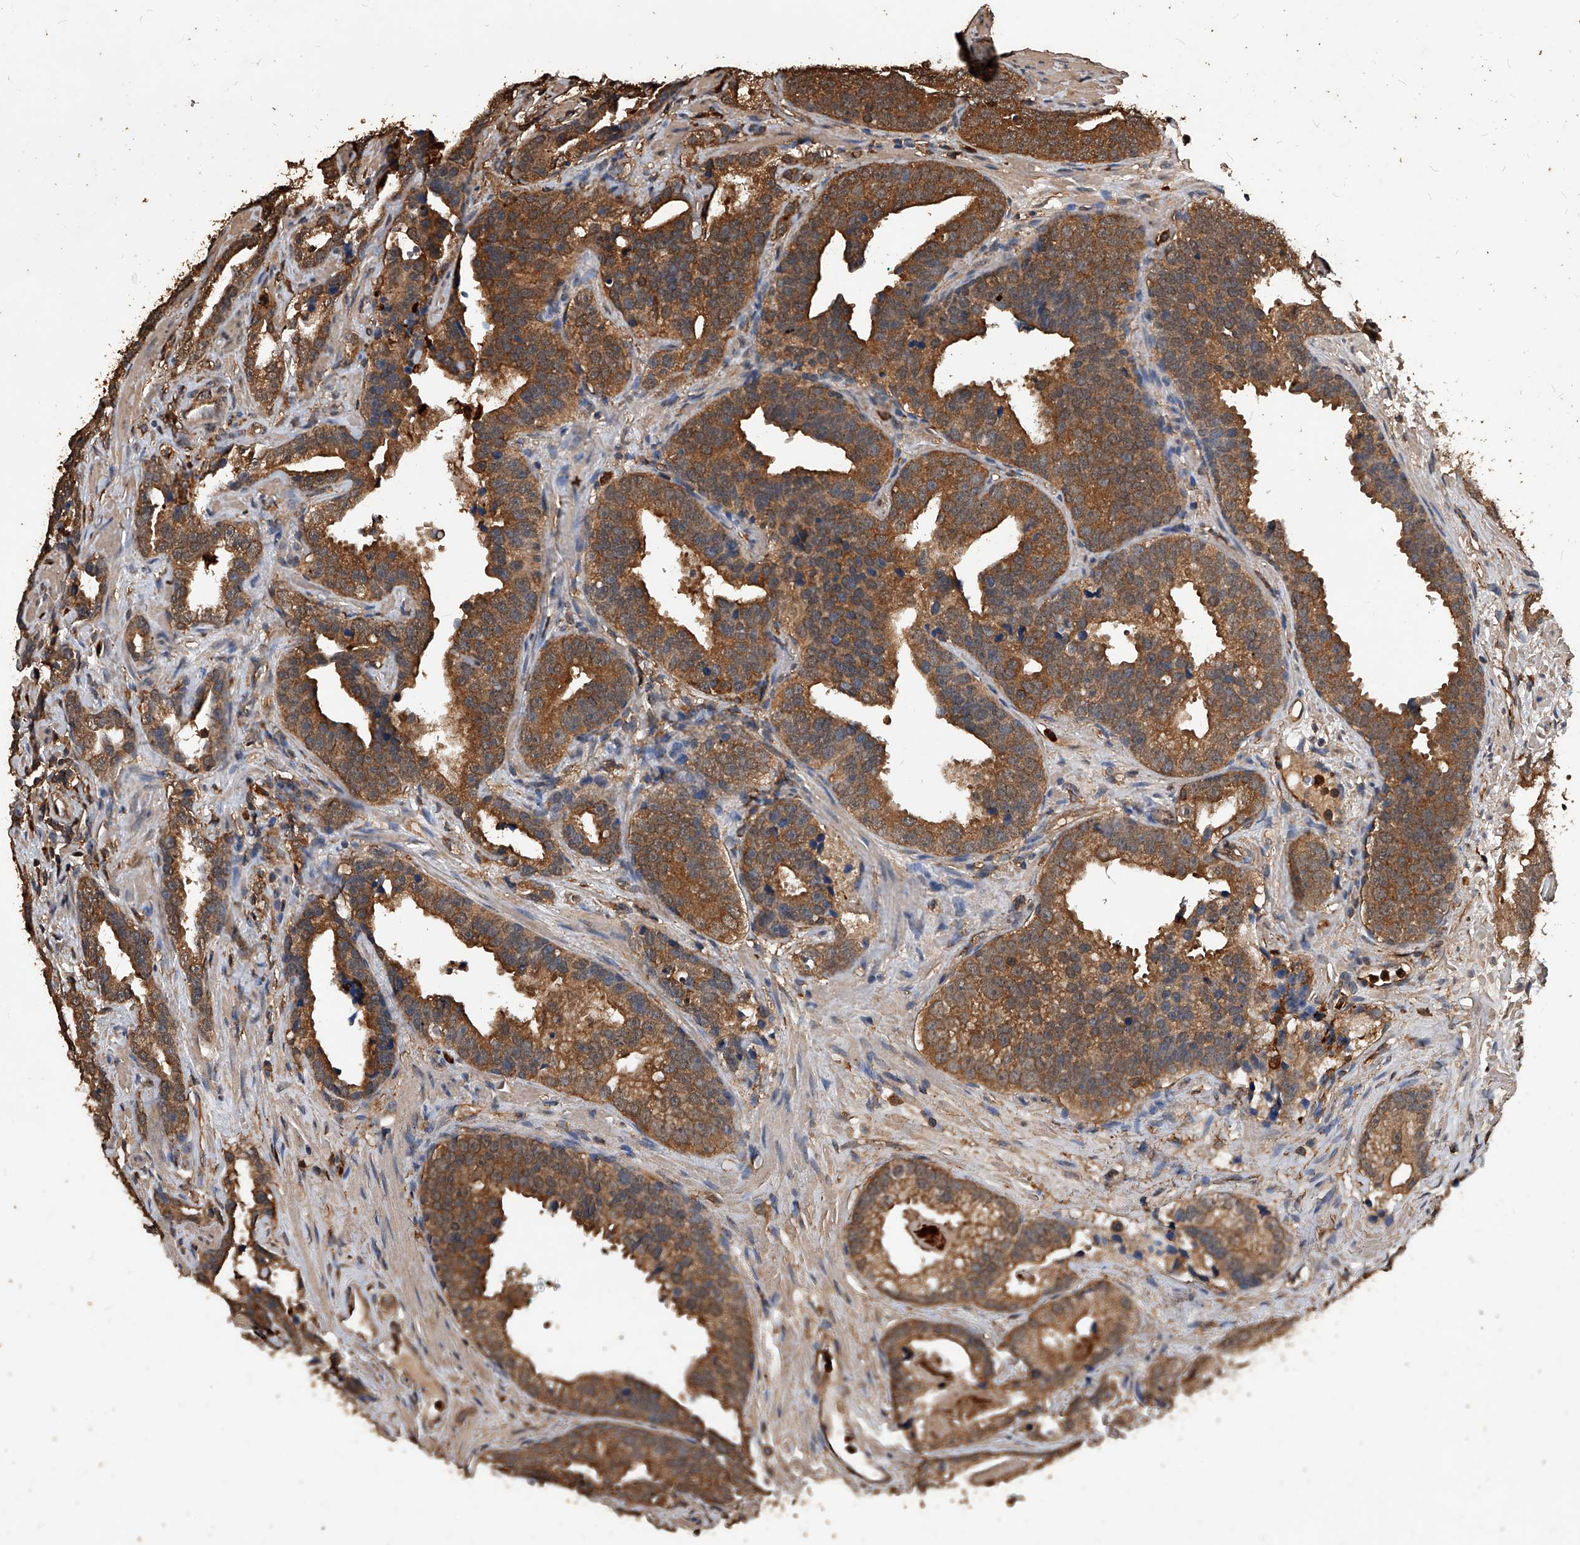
{"staining": {"intensity": "strong", "quantity": ">75%", "location": "cytoplasmic/membranous"}, "tissue": "prostate cancer", "cell_type": "Tumor cells", "image_type": "cancer", "snomed": [{"axis": "morphology", "description": "Adenocarcinoma, High grade"}, {"axis": "topography", "description": "Prostate"}], "caption": "Protein expression analysis of prostate cancer shows strong cytoplasmic/membranous staining in approximately >75% of tumor cells.", "gene": "UCP2", "patient": {"sex": "male", "age": 62}}